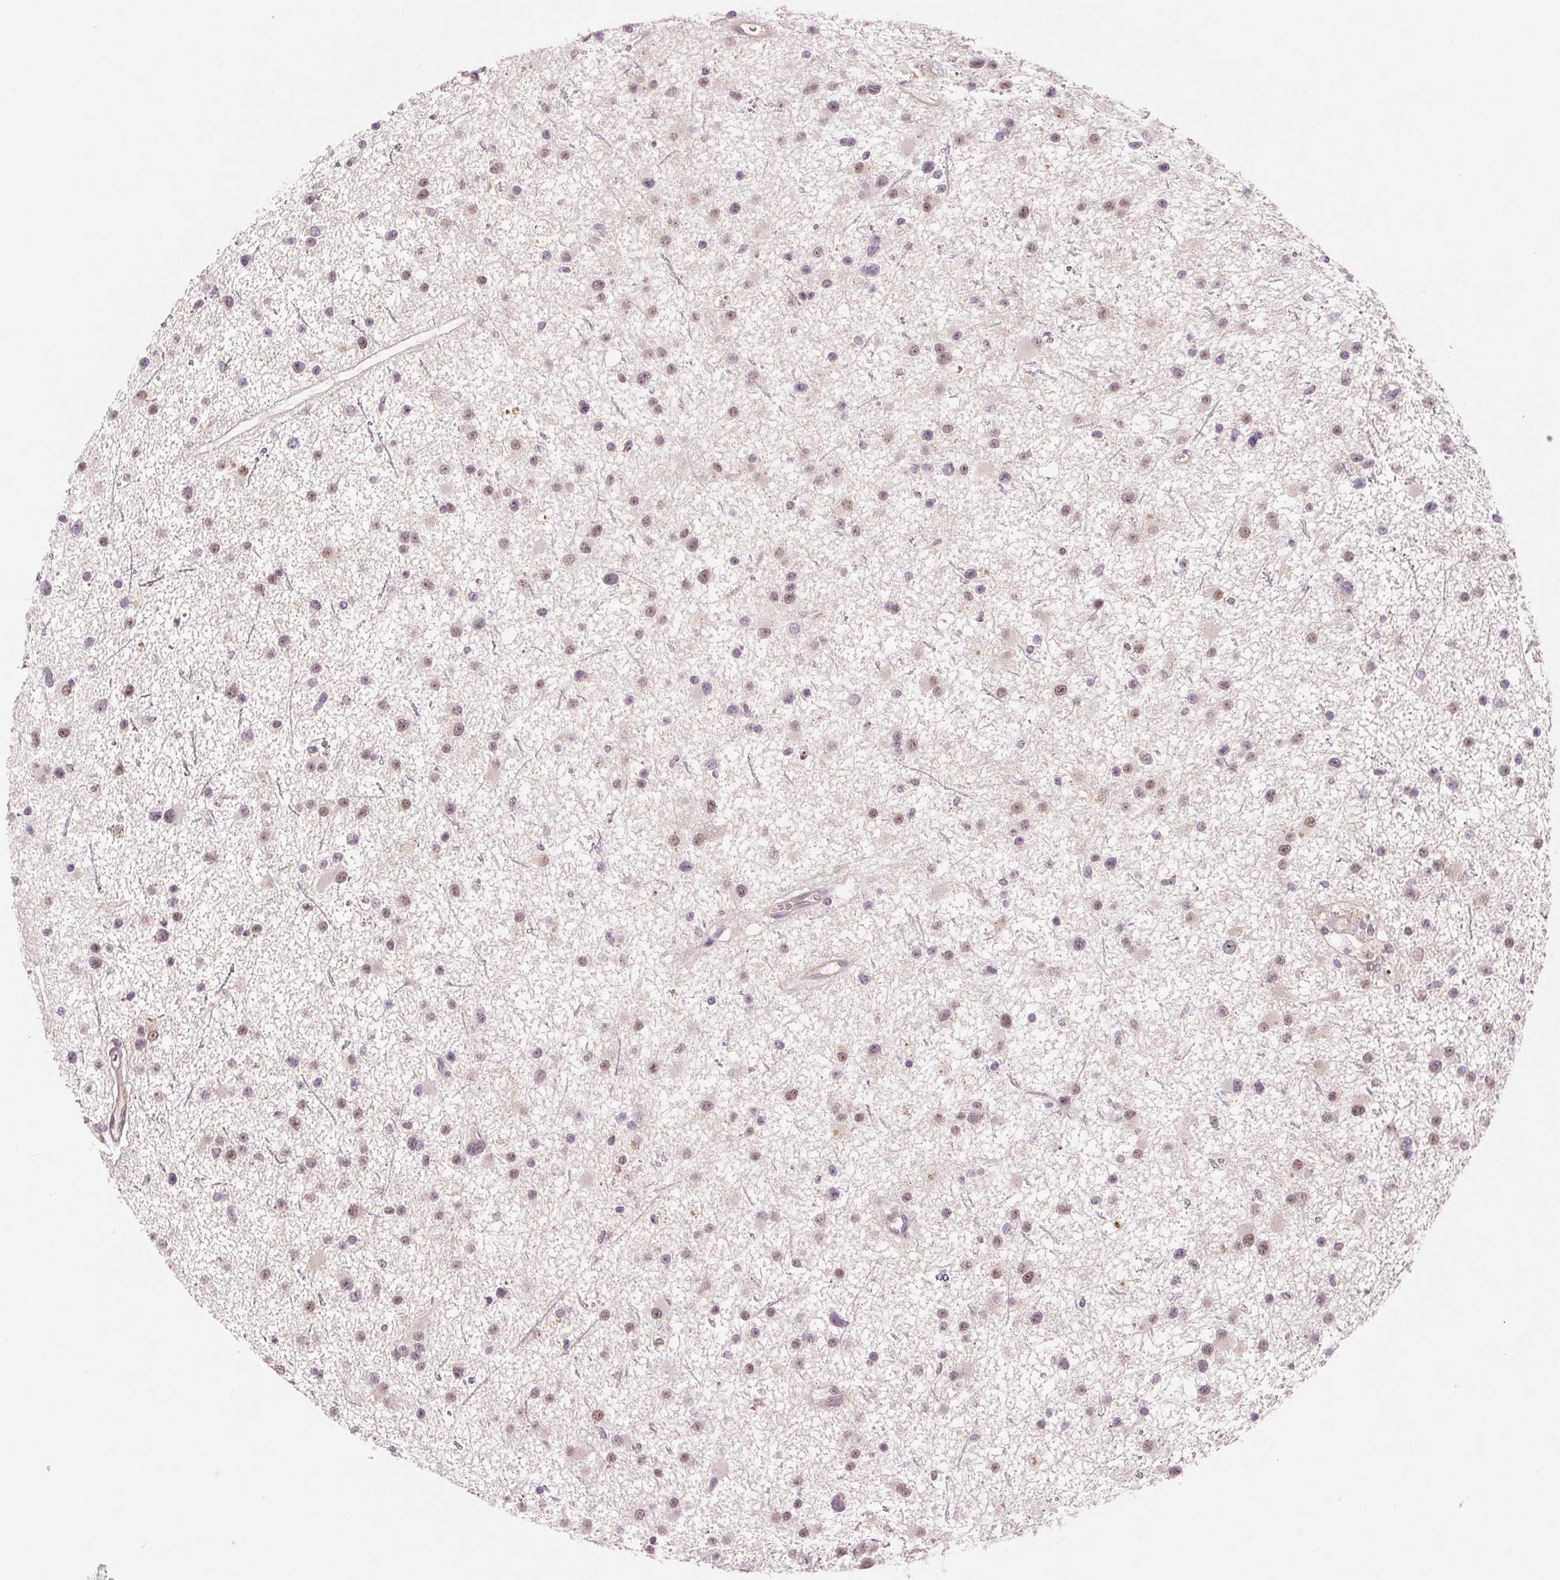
{"staining": {"intensity": "weak", "quantity": "25%-75%", "location": "nuclear"}, "tissue": "glioma", "cell_type": "Tumor cells", "image_type": "cancer", "snomed": [{"axis": "morphology", "description": "Glioma, malignant, Low grade"}, {"axis": "topography", "description": "Brain"}], "caption": "Malignant glioma (low-grade) stained for a protein (brown) reveals weak nuclear positive staining in approximately 25%-75% of tumor cells.", "gene": "RANBP3L", "patient": {"sex": "male", "age": 43}}